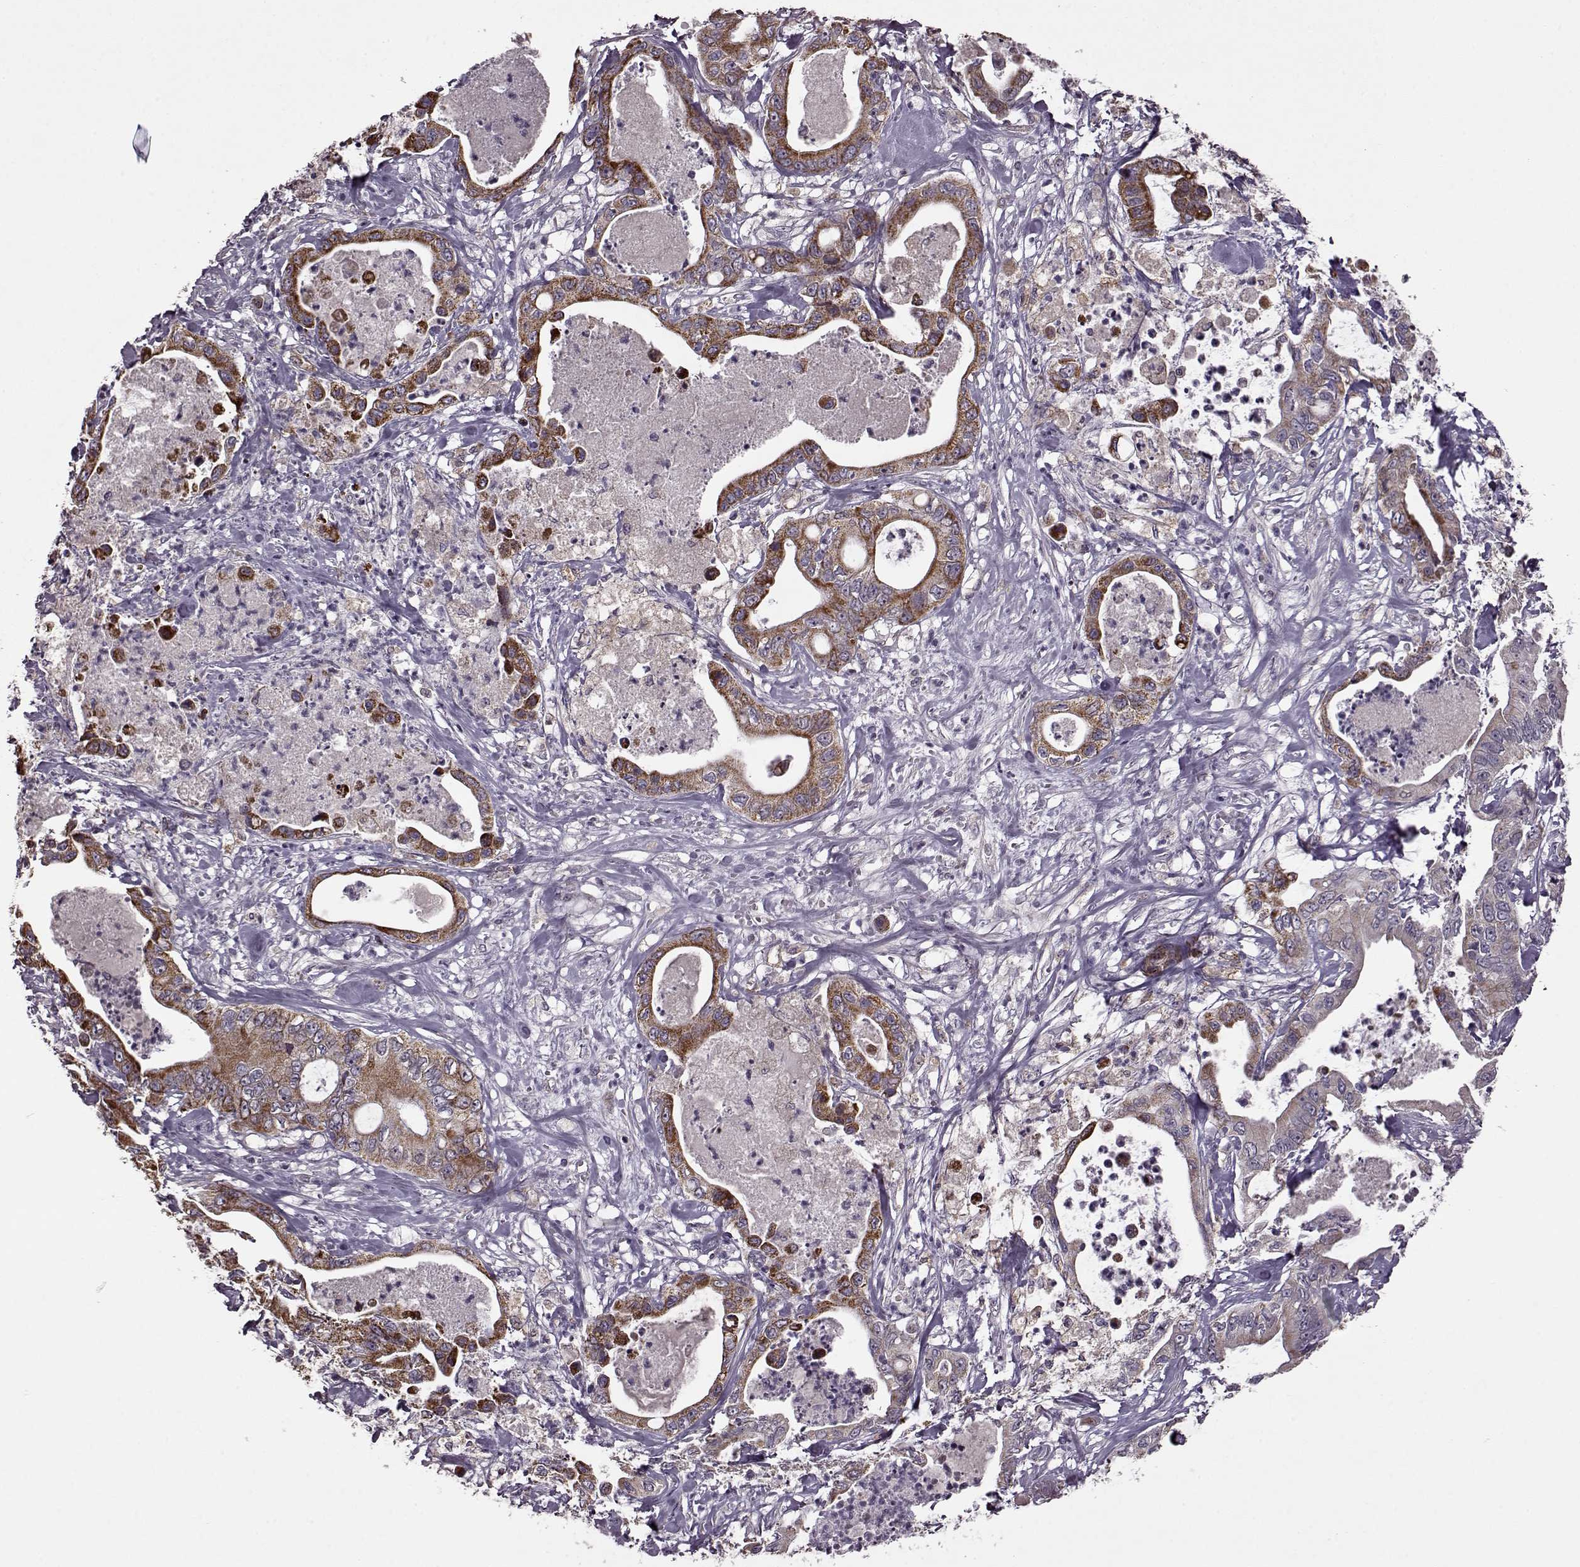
{"staining": {"intensity": "strong", "quantity": ">75%", "location": "cytoplasmic/membranous"}, "tissue": "pancreatic cancer", "cell_type": "Tumor cells", "image_type": "cancer", "snomed": [{"axis": "morphology", "description": "Adenocarcinoma, NOS"}, {"axis": "topography", "description": "Pancreas"}], "caption": "The immunohistochemical stain highlights strong cytoplasmic/membranous expression in tumor cells of pancreatic cancer (adenocarcinoma) tissue. Nuclei are stained in blue.", "gene": "MTSS1", "patient": {"sex": "male", "age": 71}}